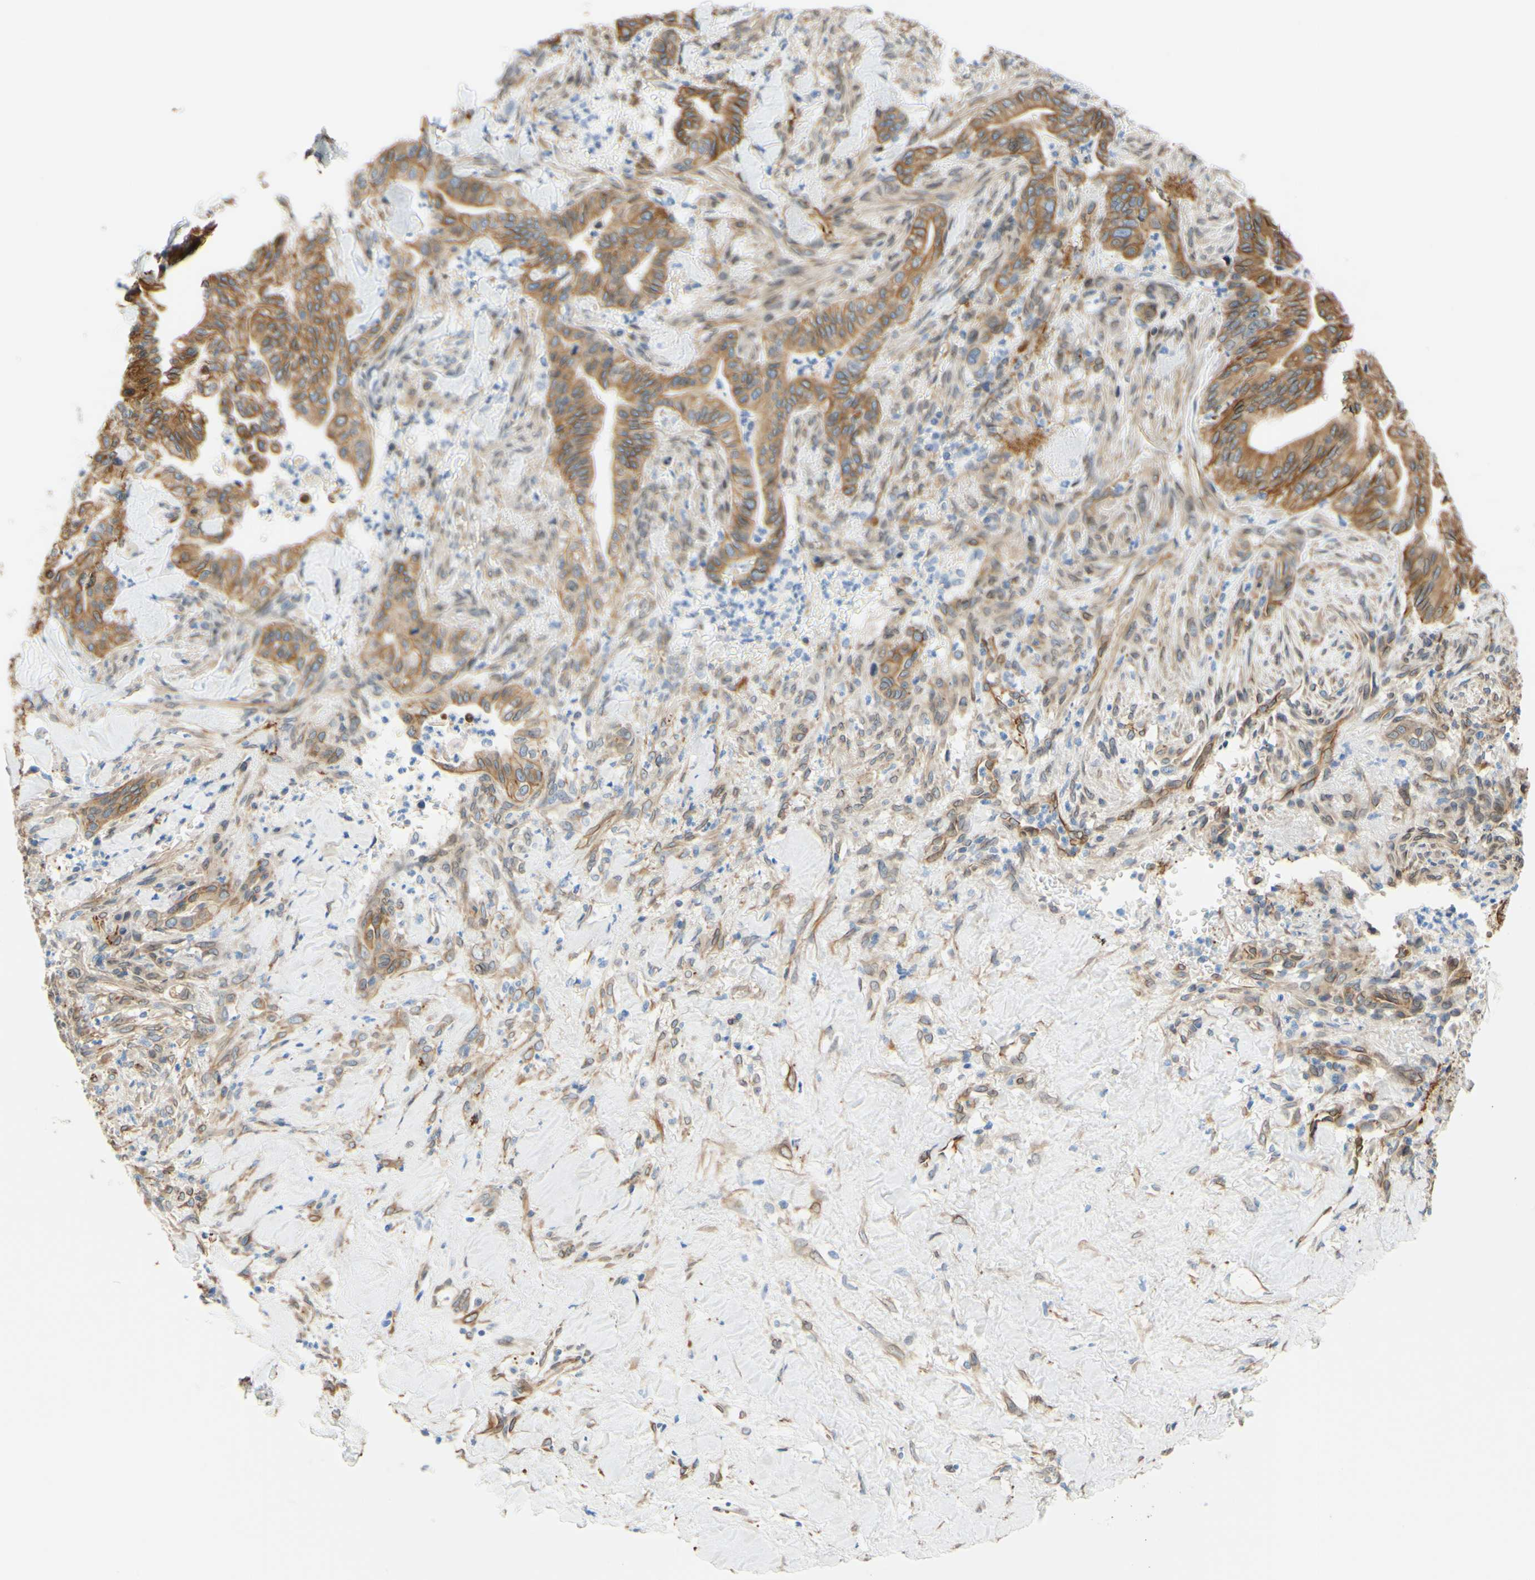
{"staining": {"intensity": "moderate", "quantity": ">75%", "location": "cytoplasmic/membranous"}, "tissue": "liver cancer", "cell_type": "Tumor cells", "image_type": "cancer", "snomed": [{"axis": "morphology", "description": "Cholangiocarcinoma"}, {"axis": "topography", "description": "Liver"}], "caption": "Immunohistochemical staining of liver cancer (cholangiocarcinoma) shows medium levels of moderate cytoplasmic/membranous protein staining in about >75% of tumor cells.", "gene": "ENDOD1", "patient": {"sex": "female", "age": 67}}